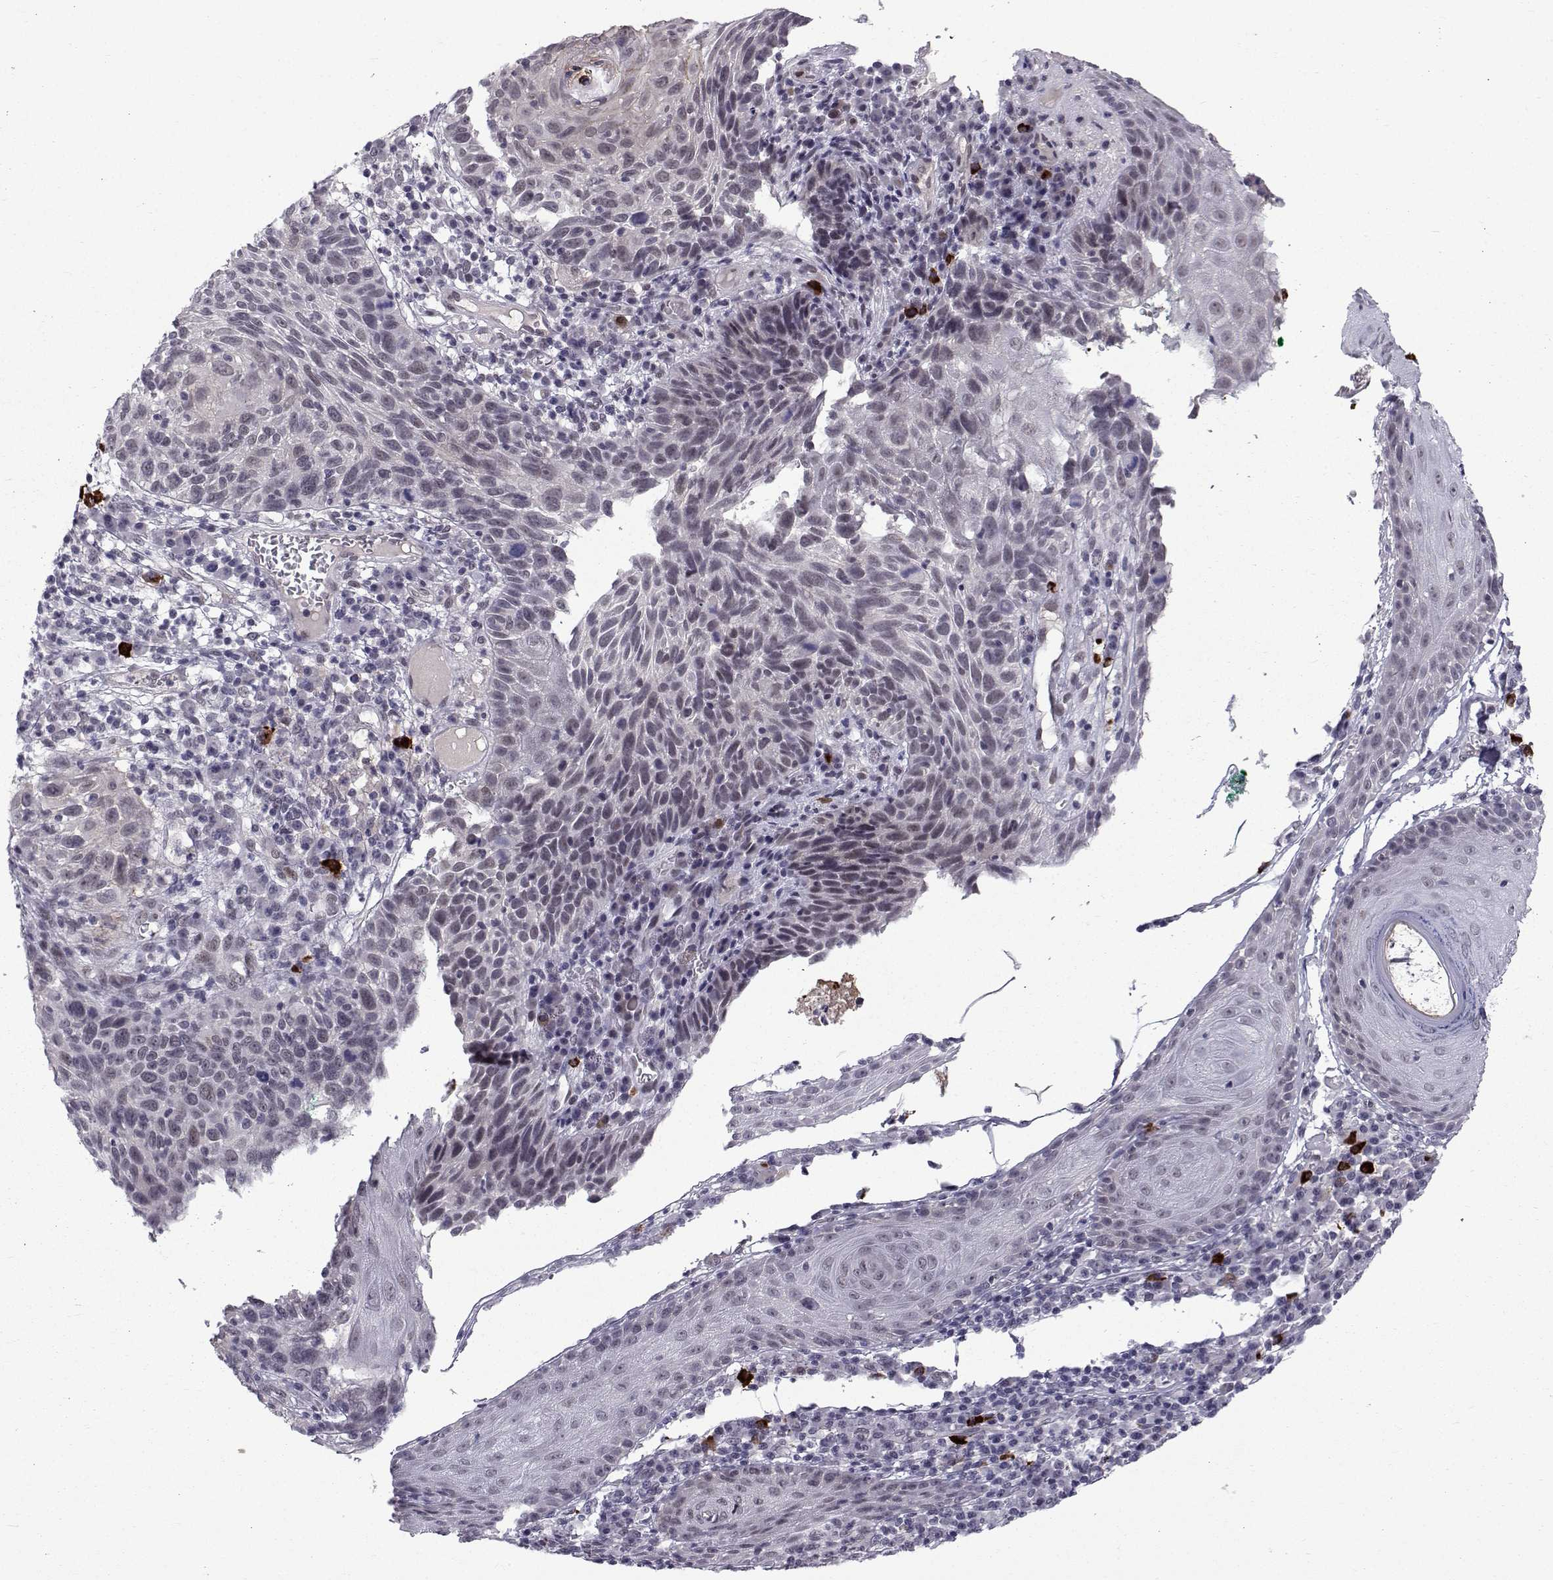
{"staining": {"intensity": "weak", "quantity": "<25%", "location": "nuclear"}, "tissue": "skin cancer", "cell_type": "Tumor cells", "image_type": "cancer", "snomed": [{"axis": "morphology", "description": "Squamous cell carcinoma, NOS"}, {"axis": "topography", "description": "Skin"}], "caption": "An image of human skin squamous cell carcinoma is negative for staining in tumor cells.", "gene": "RBM24", "patient": {"sex": "male", "age": 92}}